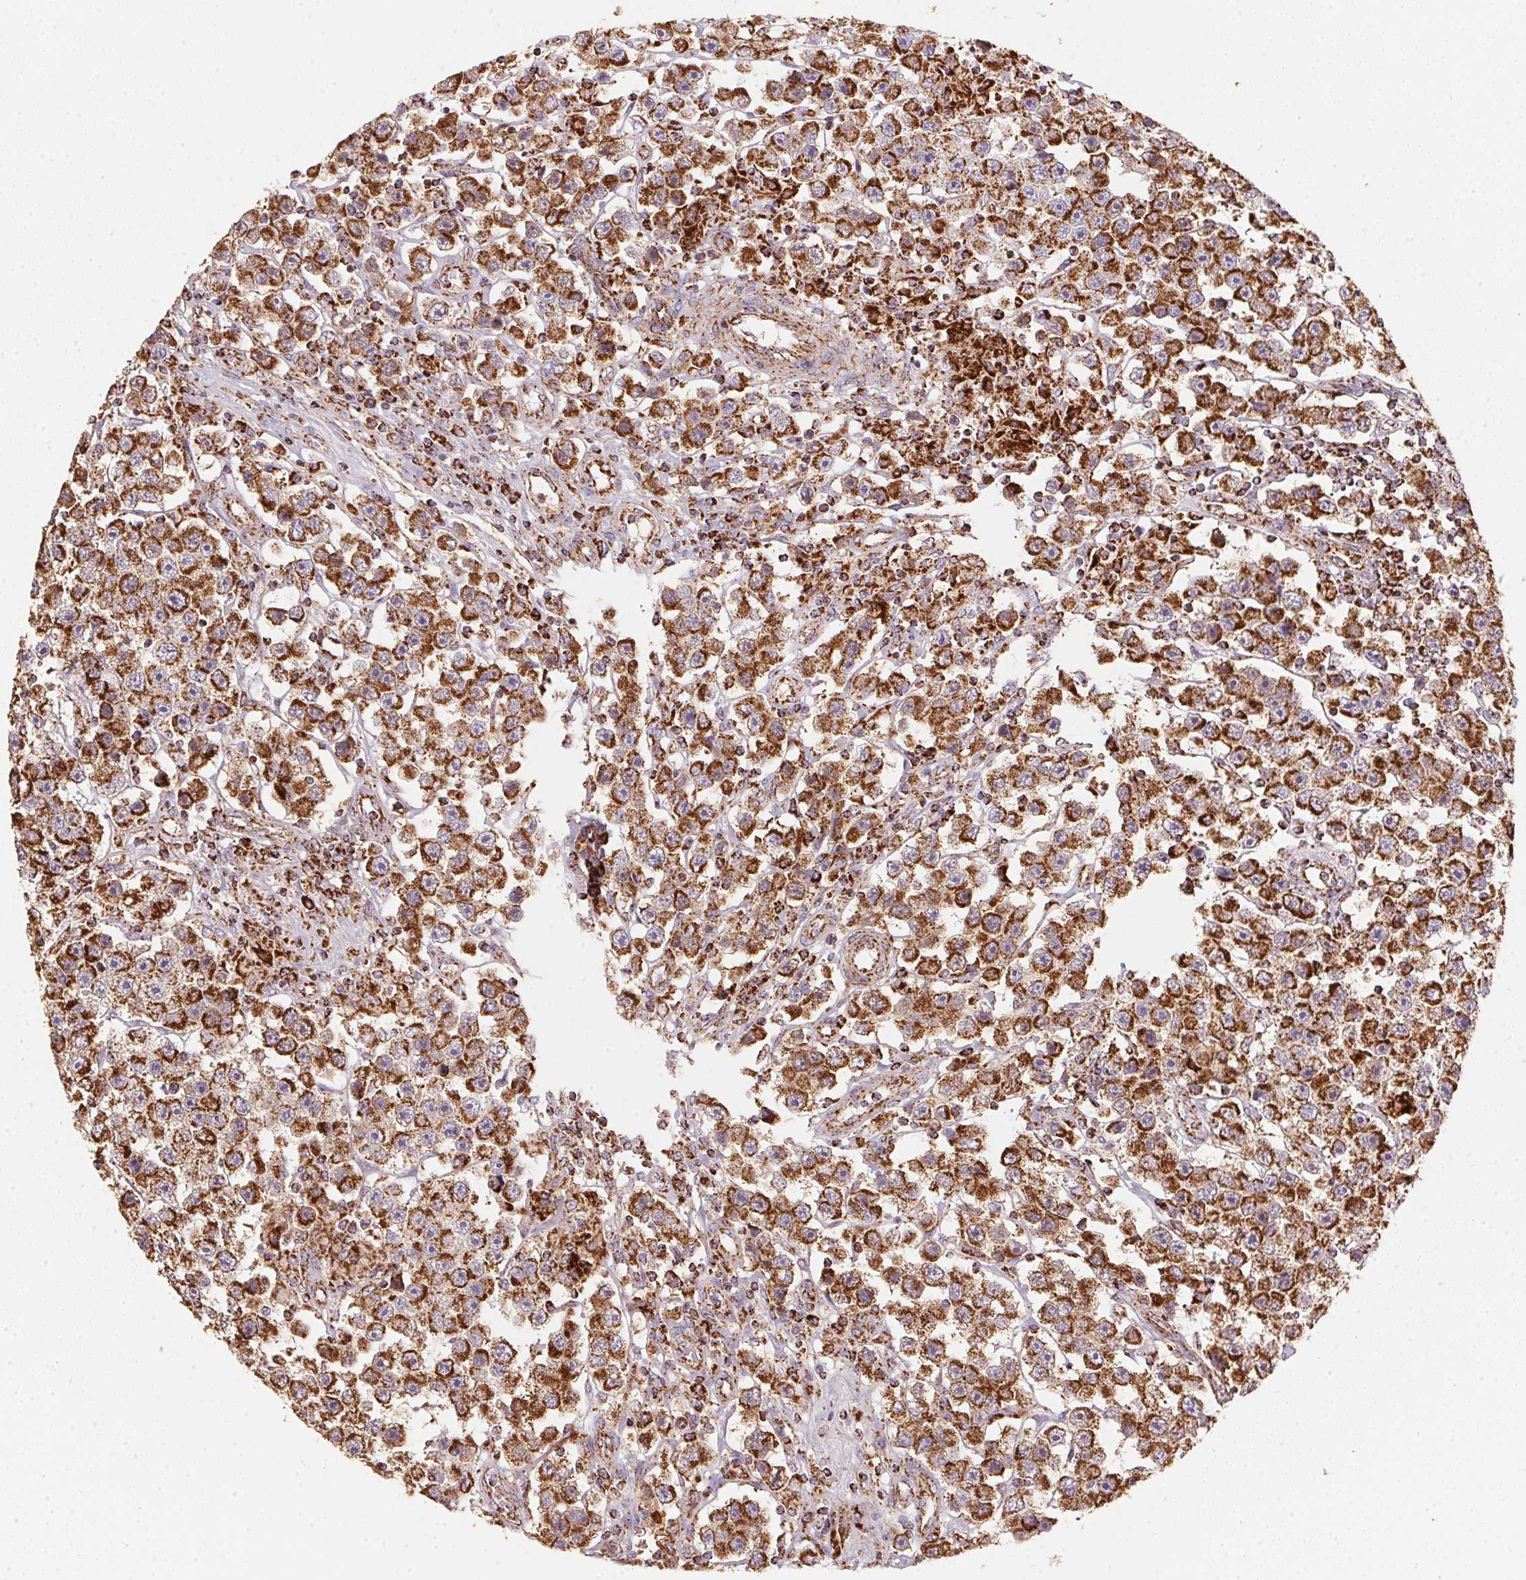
{"staining": {"intensity": "strong", "quantity": ">75%", "location": "cytoplasmic/membranous"}, "tissue": "testis cancer", "cell_type": "Tumor cells", "image_type": "cancer", "snomed": [{"axis": "morphology", "description": "Seminoma, NOS"}, {"axis": "topography", "description": "Testis"}], "caption": "About >75% of tumor cells in human testis cancer (seminoma) display strong cytoplasmic/membranous protein positivity as visualized by brown immunohistochemical staining.", "gene": "NDUFS2", "patient": {"sex": "male", "age": 45}}